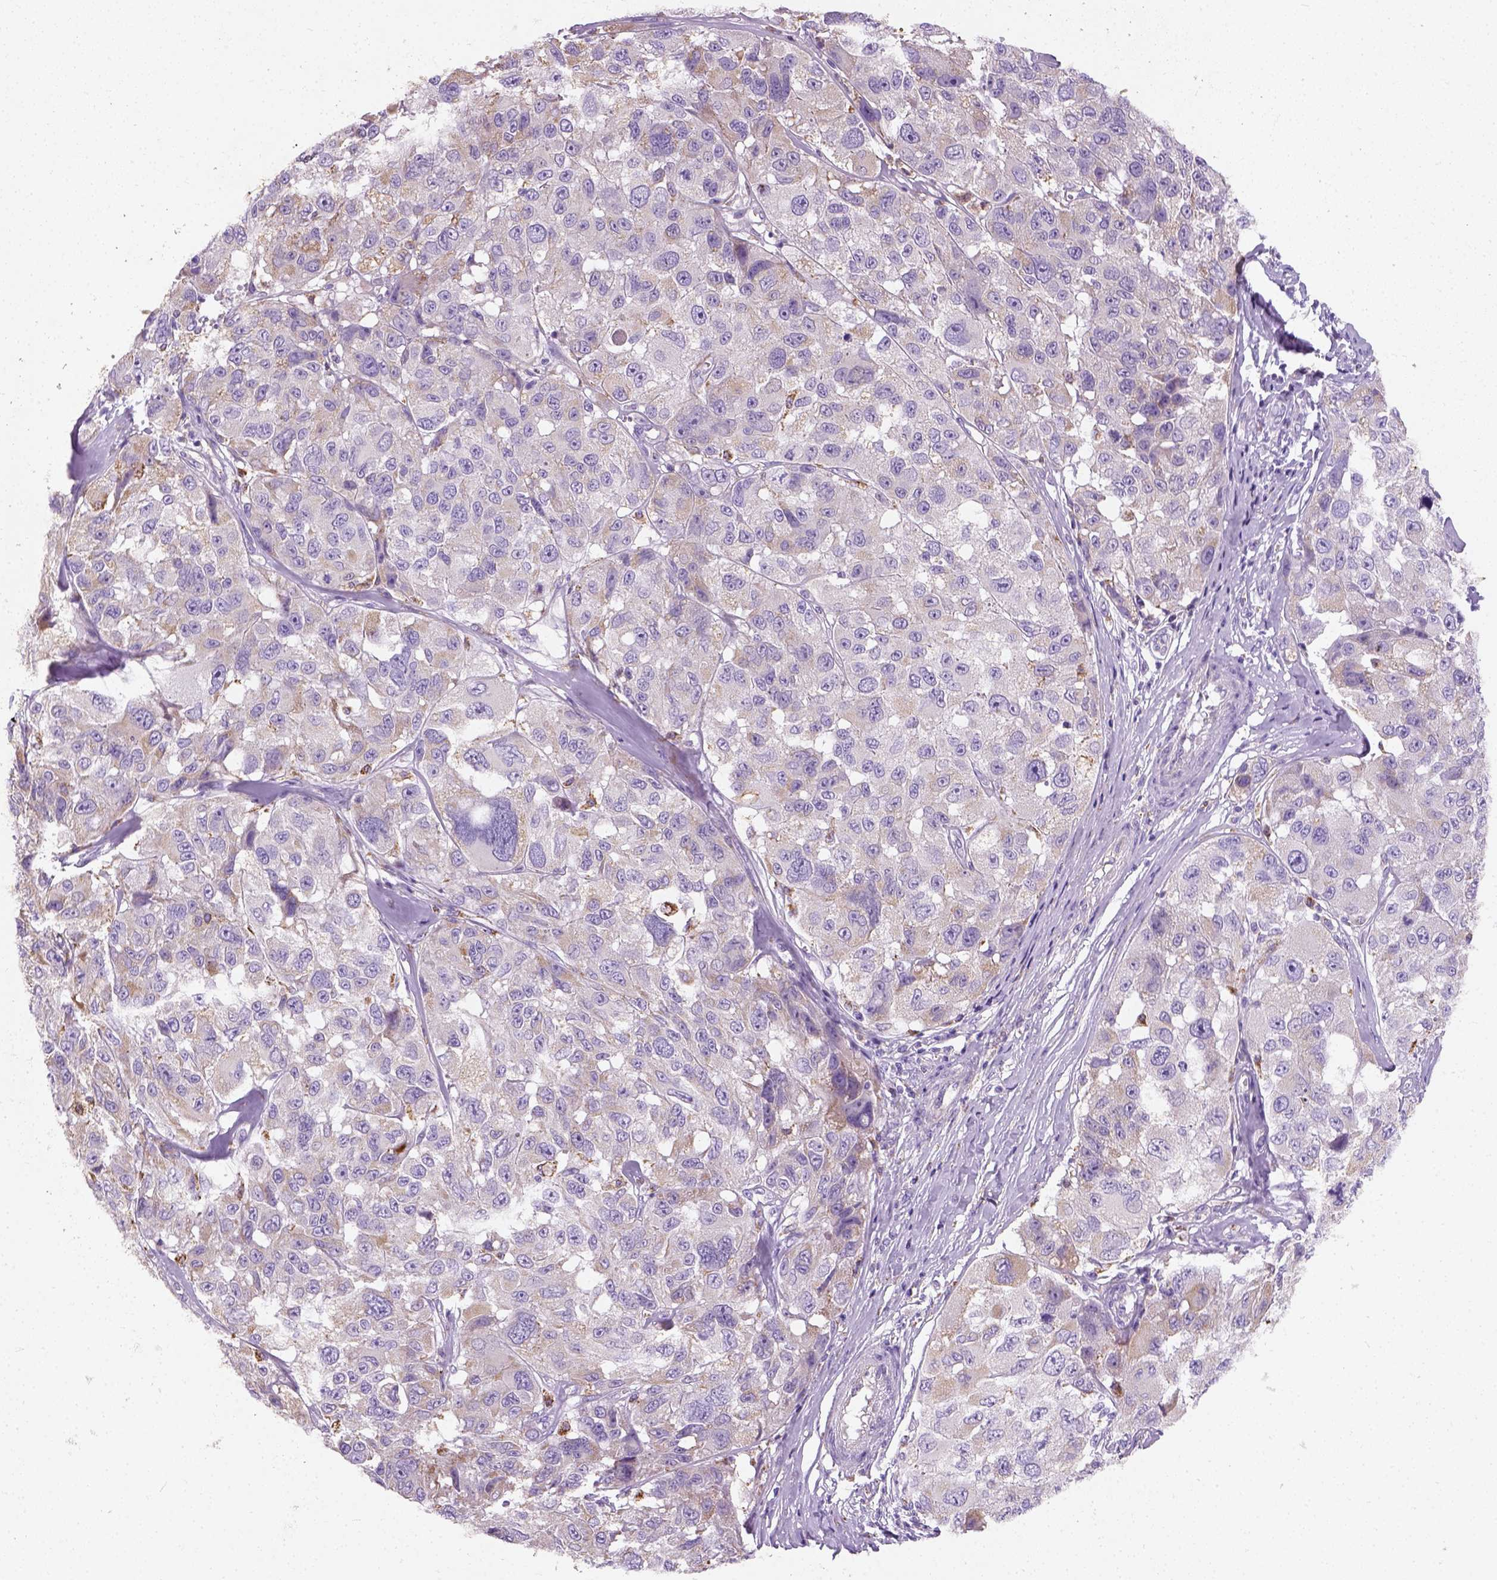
{"staining": {"intensity": "negative", "quantity": "none", "location": "none"}, "tissue": "melanoma", "cell_type": "Tumor cells", "image_type": "cancer", "snomed": [{"axis": "morphology", "description": "Malignant melanoma, NOS"}, {"axis": "topography", "description": "Skin"}], "caption": "DAB immunohistochemical staining of malignant melanoma reveals no significant staining in tumor cells. (Stains: DAB IHC with hematoxylin counter stain, Microscopy: brightfield microscopy at high magnification).", "gene": "CHODL", "patient": {"sex": "female", "age": 66}}